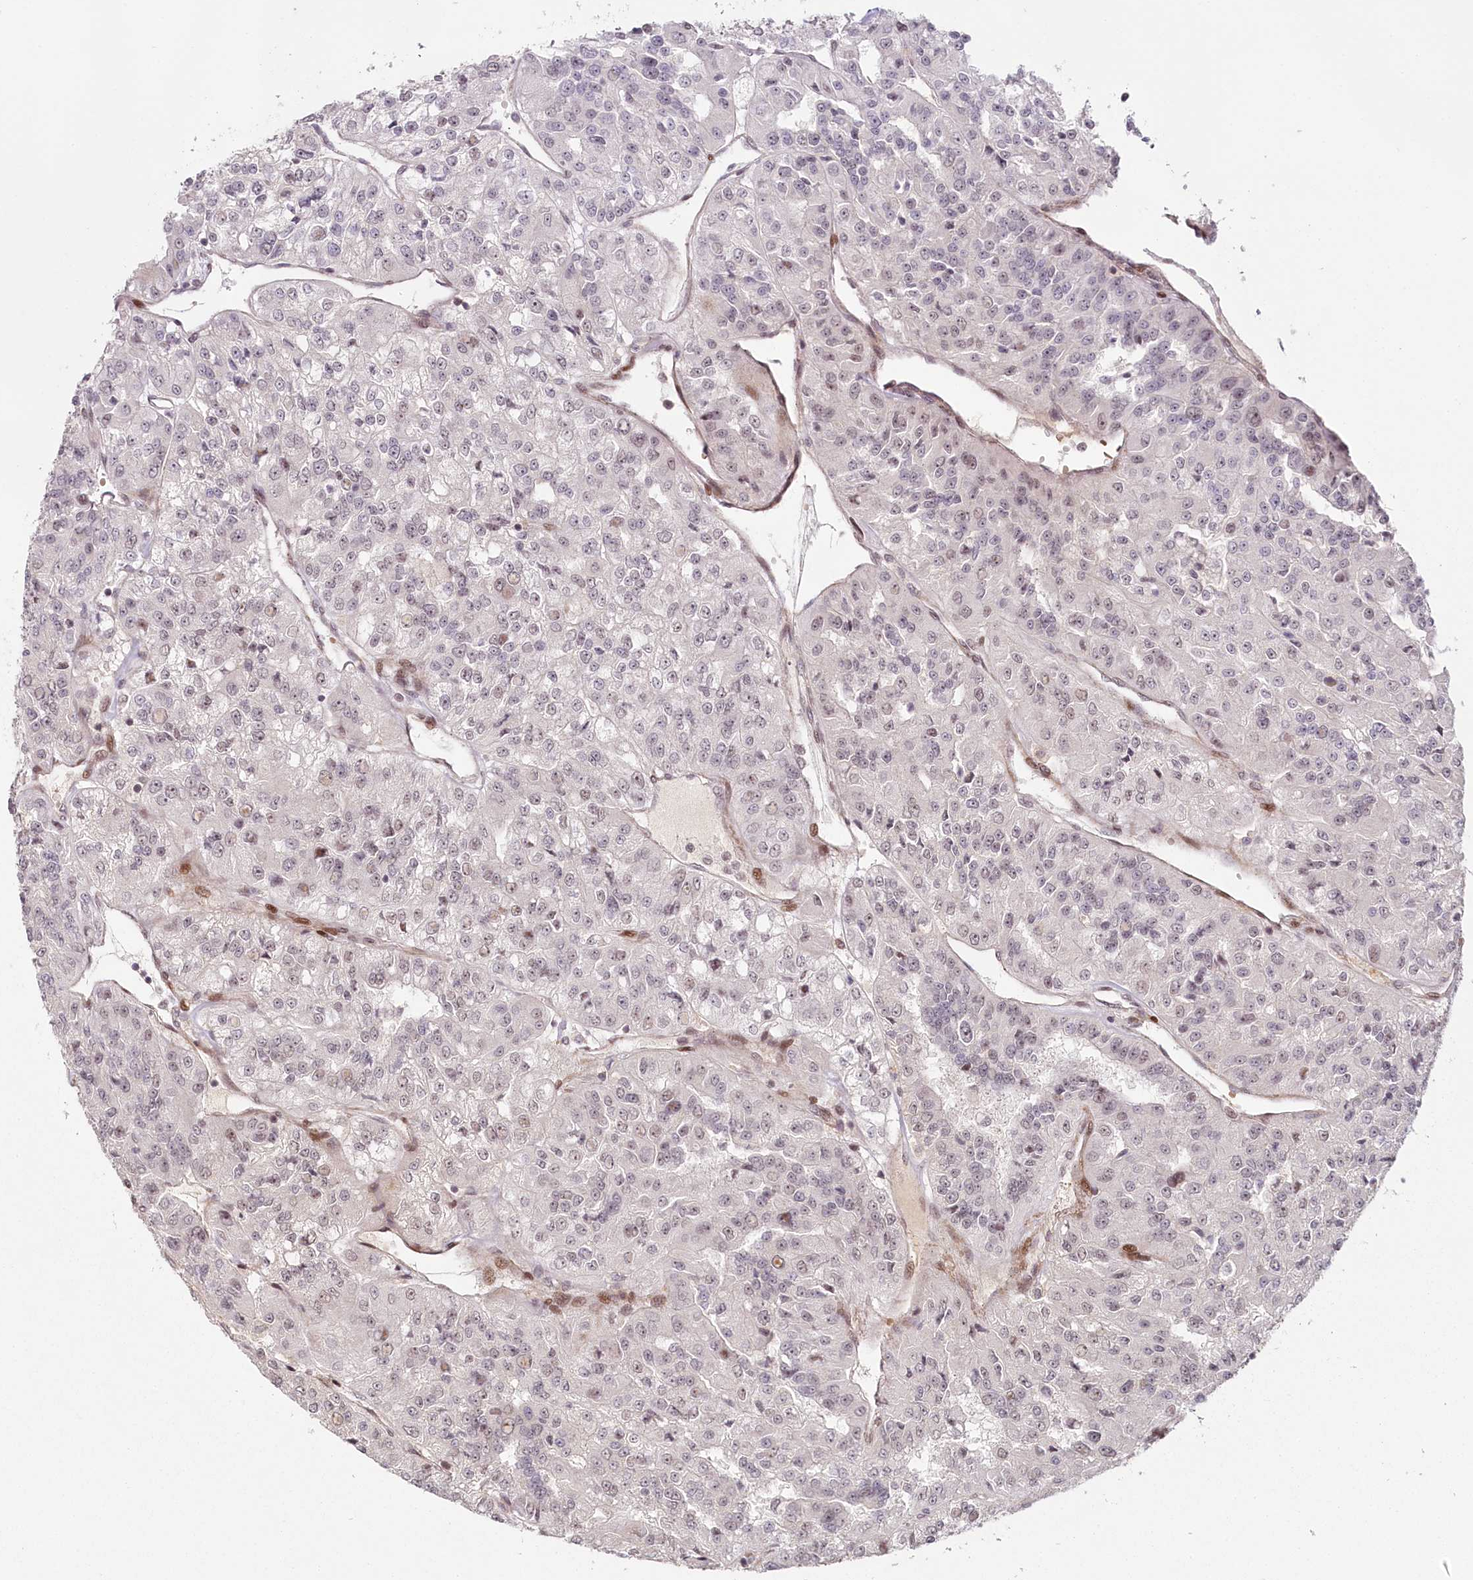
{"staining": {"intensity": "weak", "quantity": "<25%", "location": "nuclear"}, "tissue": "renal cancer", "cell_type": "Tumor cells", "image_type": "cancer", "snomed": [{"axis": "morphology", "description": "Adenocarcinoma, NOS"}, {"axis": "topography", "description": "Kidney"}], "caption": "Adenocarcinoma (renal) stained for a protein using IHC shows no positivity tumor cells.", "gene": "FAM204A", "patient": {"sex": "female", "age": 63}}